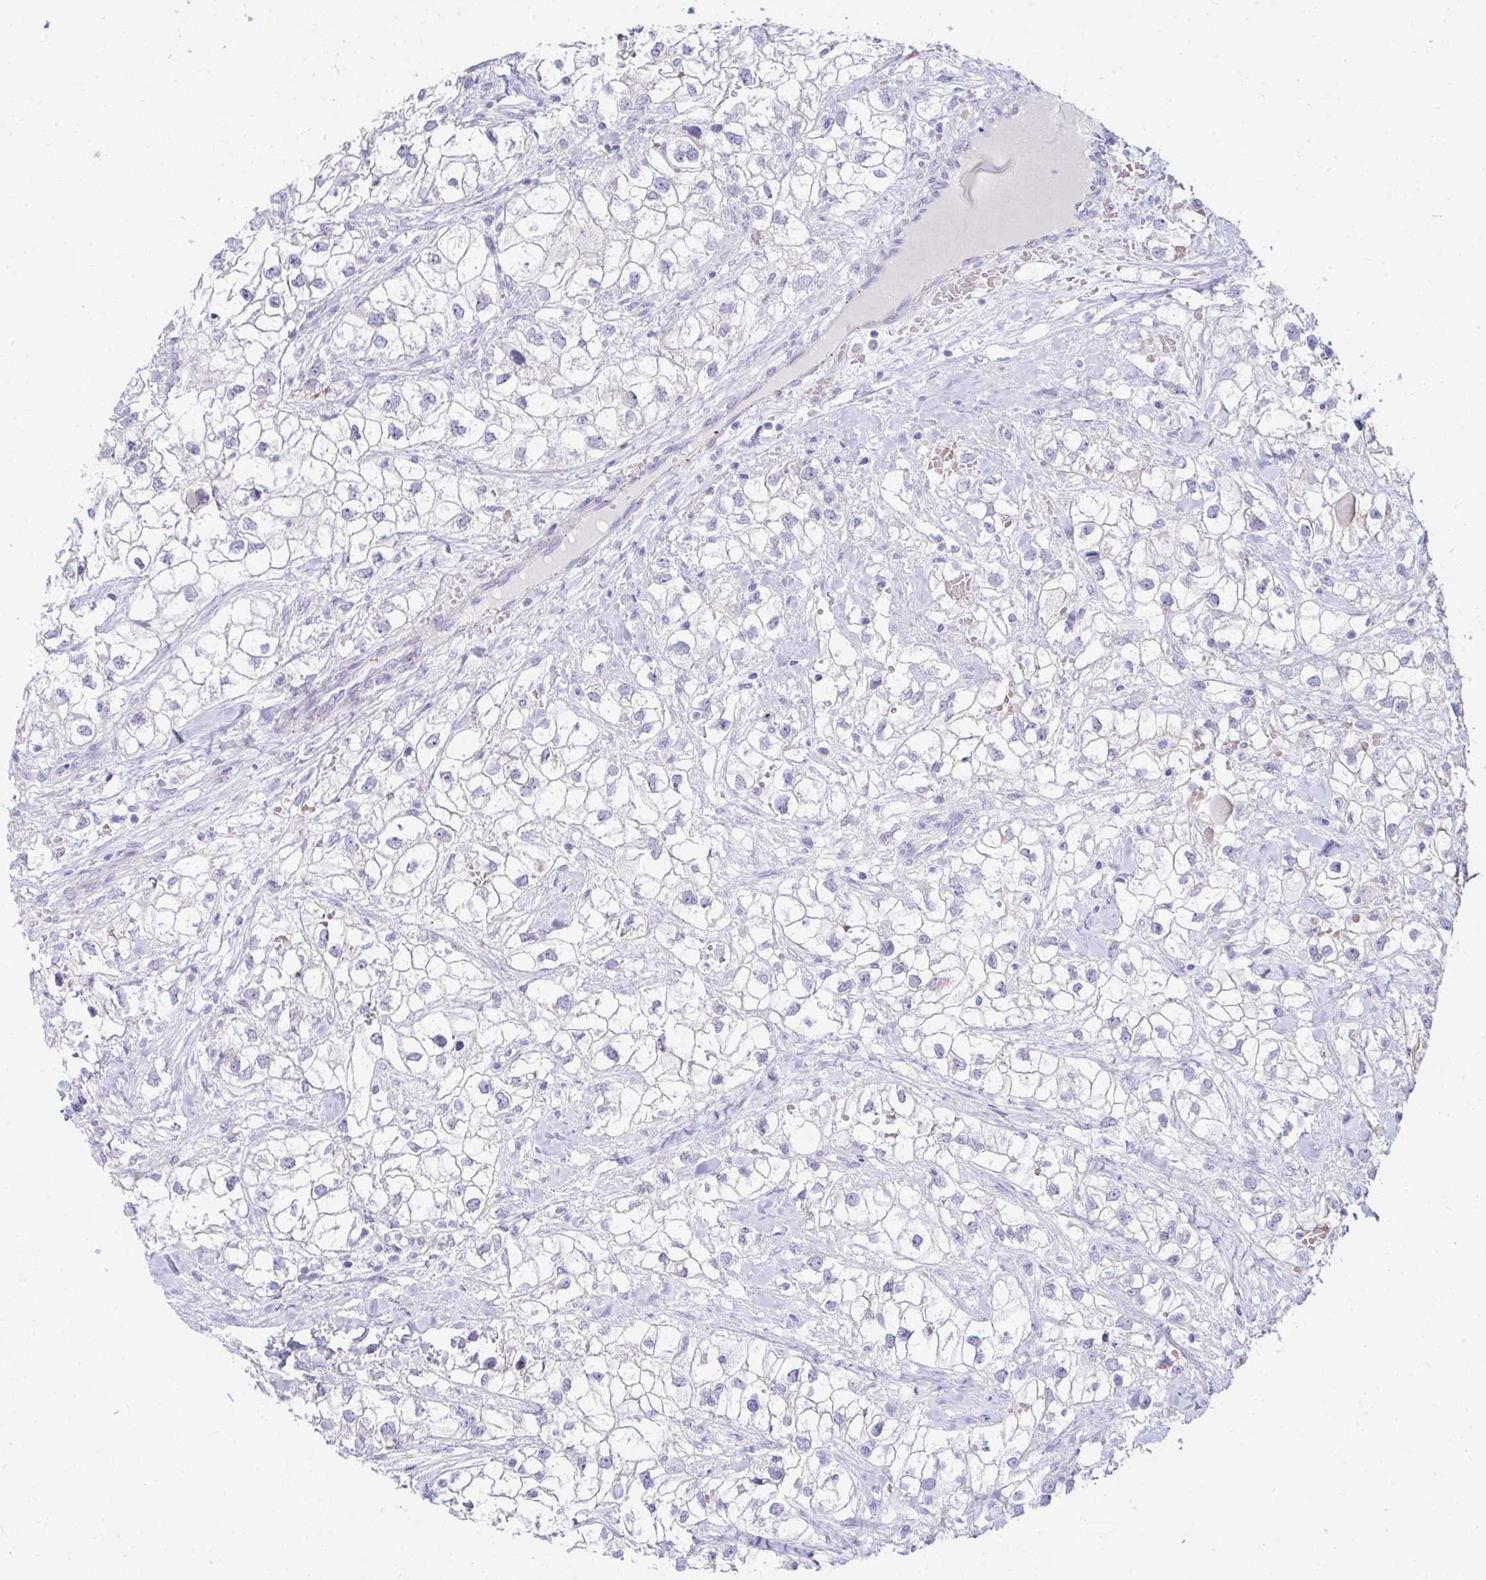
{"staining": {"intensity": "negative", "quantity": "none", "location": "none"}, "tissue": "renal cancer", "cell_type": "Tumor cells", "image_type": "cancer", "snomed": [{"axis": "morphology", "description": "Adenocarcinoma, NOS"}, {"axis": "topography", "description": "Kidney"}], "caption": "A micrograph of human renal adenocarcinoma is negative for staining in tumor cells.", "gene": "UBL3", "patient": {"sex": "male", "age": 59}}